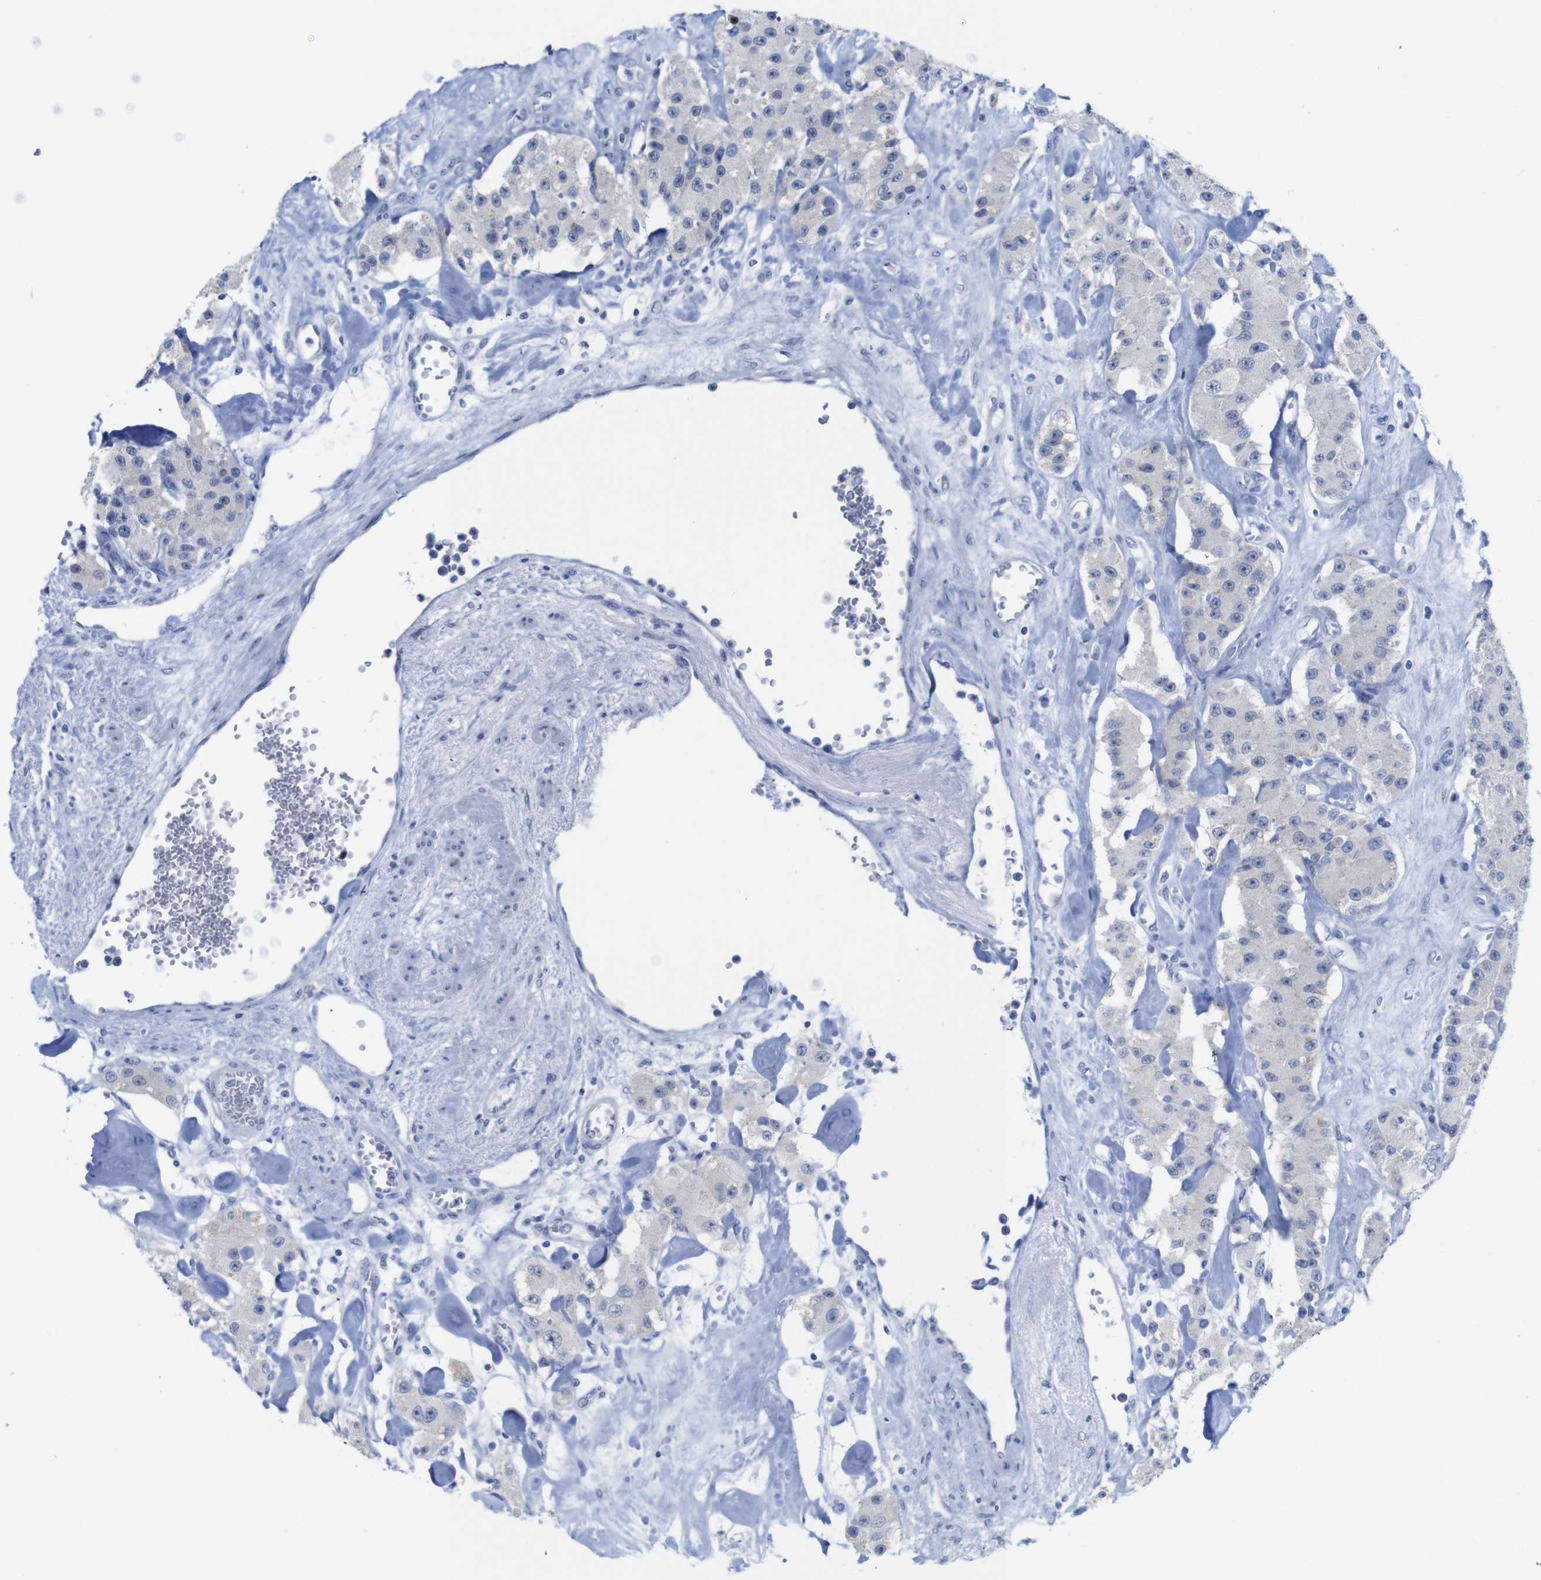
{"staining": {"intensity": "negative", "quantity": "none", "location": "none"}, "tissue": "carcinoid", "cell_type": "Tumor cells", "image_type": "cancer", "snomed": [{"axis": "morphology", "description": "Carcinoid, malignant, NOS"}, {"axis": "topography", "description": "Pancreas"}], "caption": "IHC image of neoplastic tissue: malignant carcinoid stained with DAB (3,3'-diaminobenzidine) exhibits no significant protein positivity in tumor cells.", "gene": "PNMA1", "patient": {"sex": "male", "age": 41}}